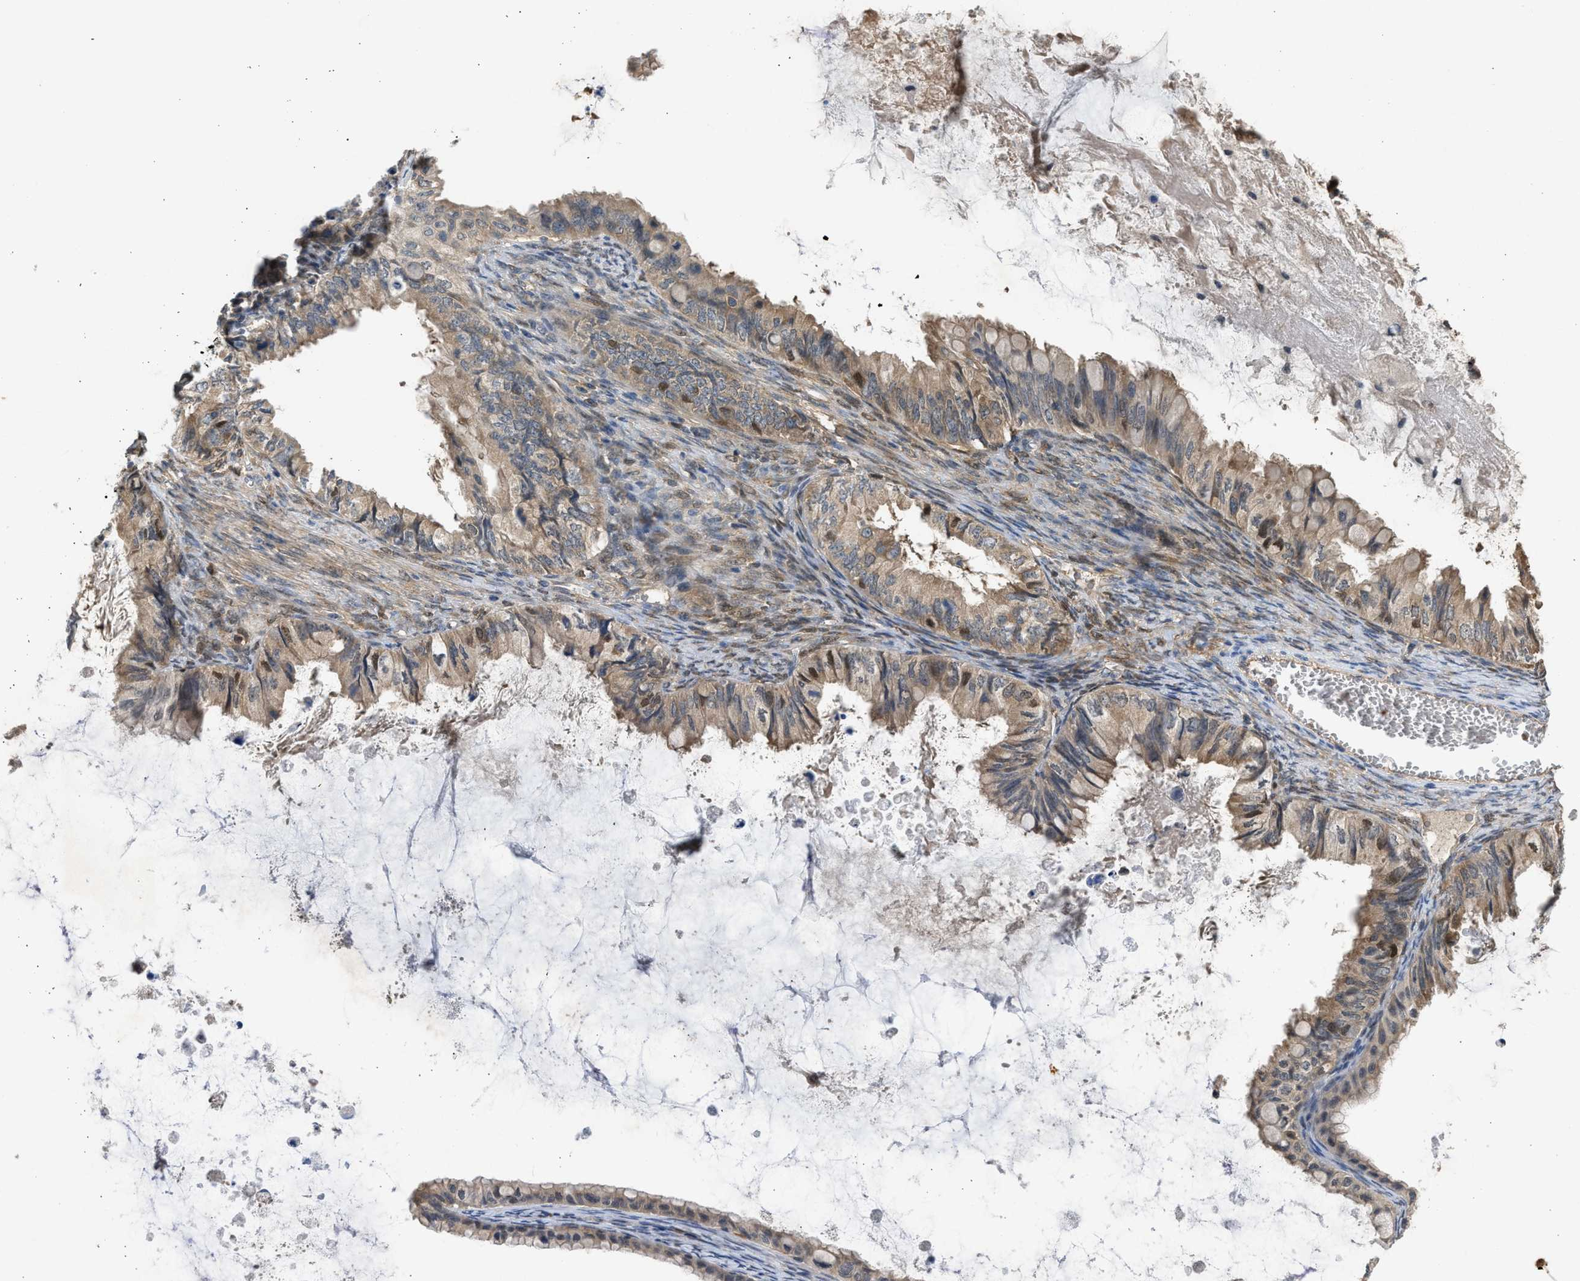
{"staining": {"intensity": "moderate", "quantity": ">75%", "location": "cytoplasmic/membranous,nuclear"}, "tissue": "ovarian cancer", "cell_type": "Tumor cells", "image_type": "cancer", "snomed": [{"axis": "morphology", "description": "Cystadenocarcinoma, mucinous, NOS"}, {"axis": "topography", "description": "Ovary"}], "caption": "Protein expression analysis of human ovarian cancer reveals moderate cytoplasmic/membranous and nuclear expression in about >75% of tumor cells.", "gene": "MAPK7", "patient": {"sex": "female", "age": 80}}